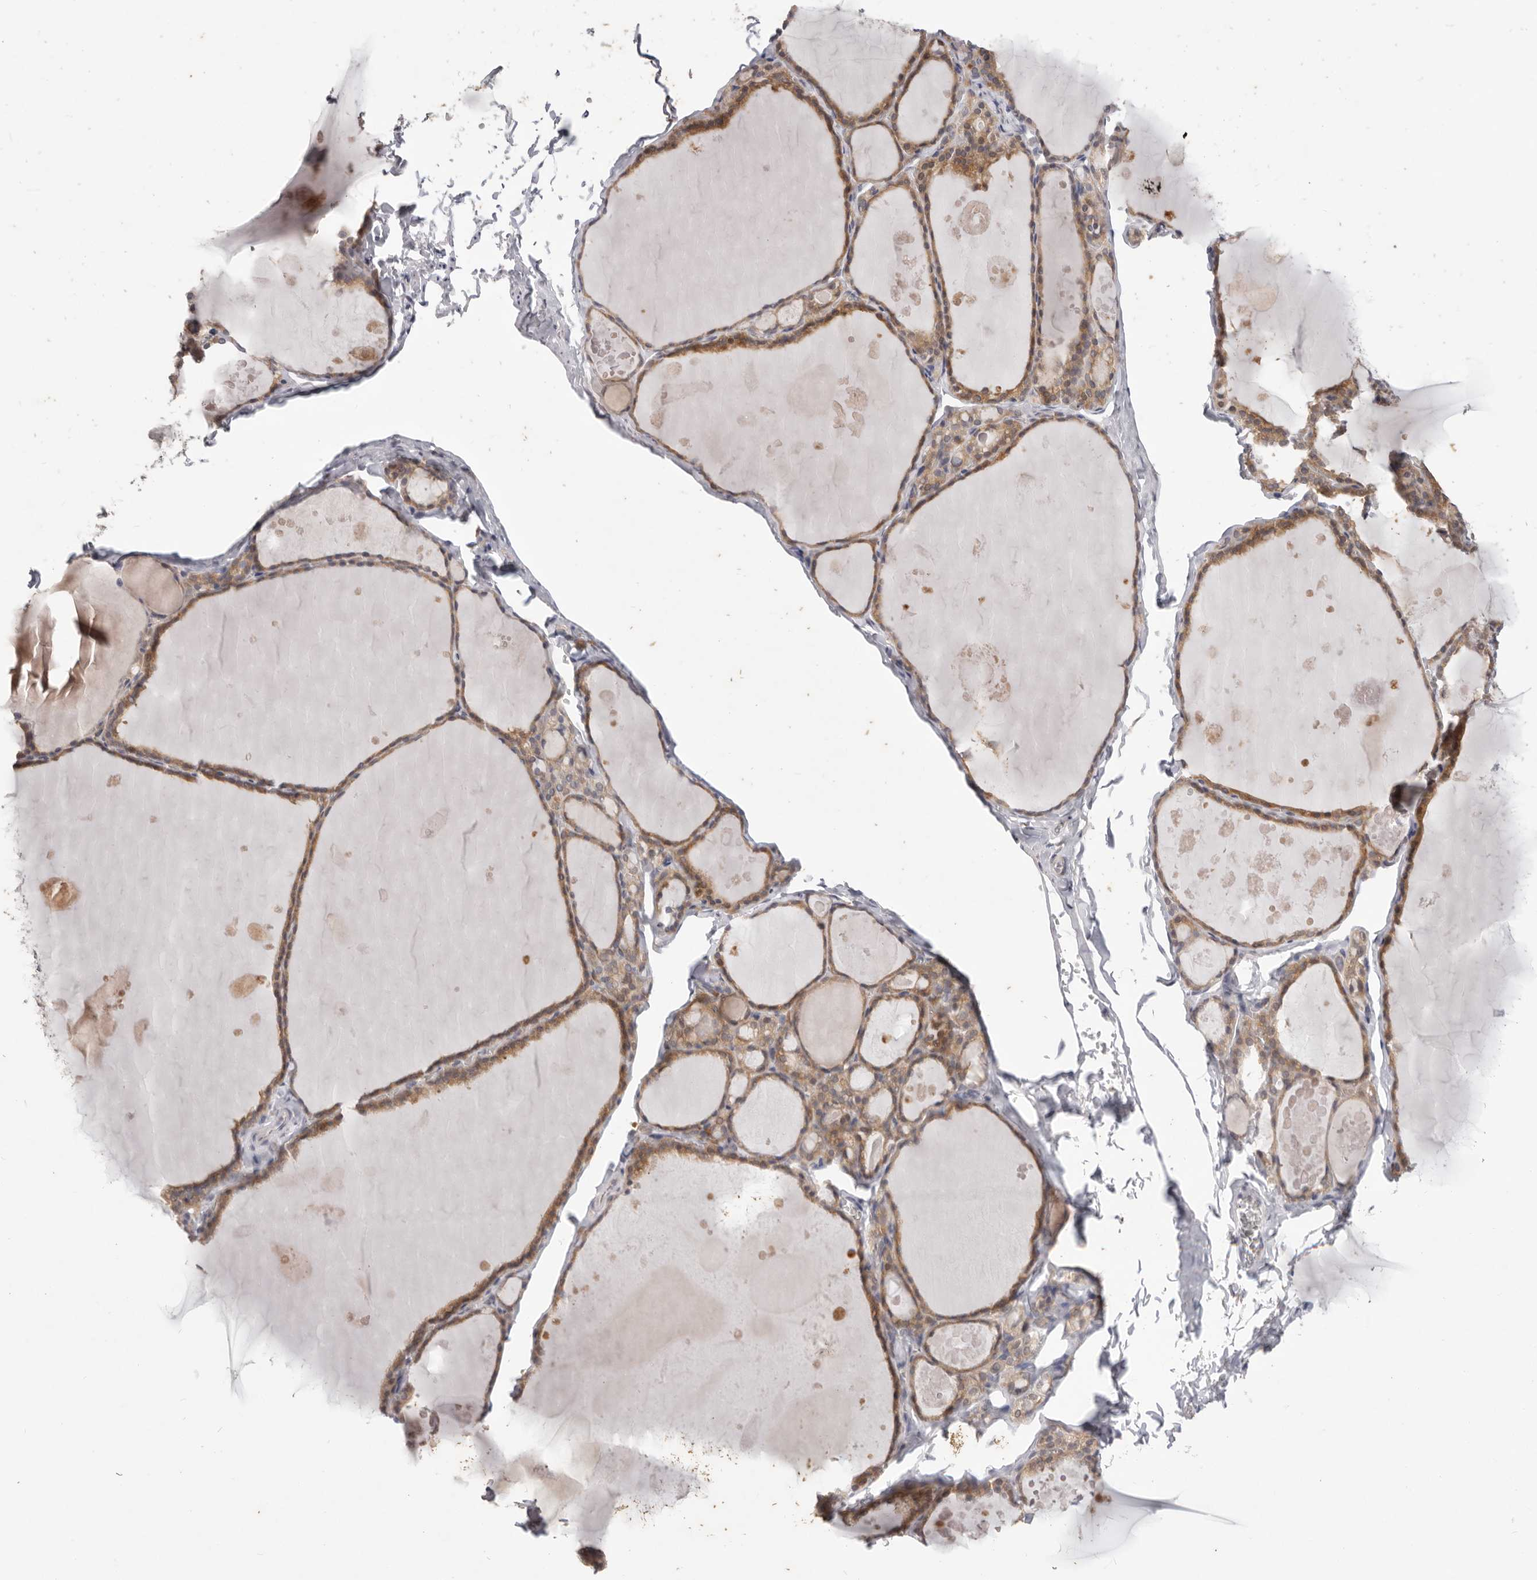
{"staining": {"intensity": "moderate", "quantity": ">75%", "location": "cytoplasmic/membranous"}, "tissue": "thyroid gland", "cell_type": "Glandular cells", "image_type": "normal", "snomed": [{"axis": "morphology", "description": "Normal tissue, NOS"}, {"axis": "topography", "description": "Thyroid gland"}], "caption": "The image shows staining of normal thyroid gland, revealing moderate cytoplasmic/membranous protein staining (brown color) within glandular cells.", "gene": "WDR77", "patient": {"sex": "male", "age": 56}}